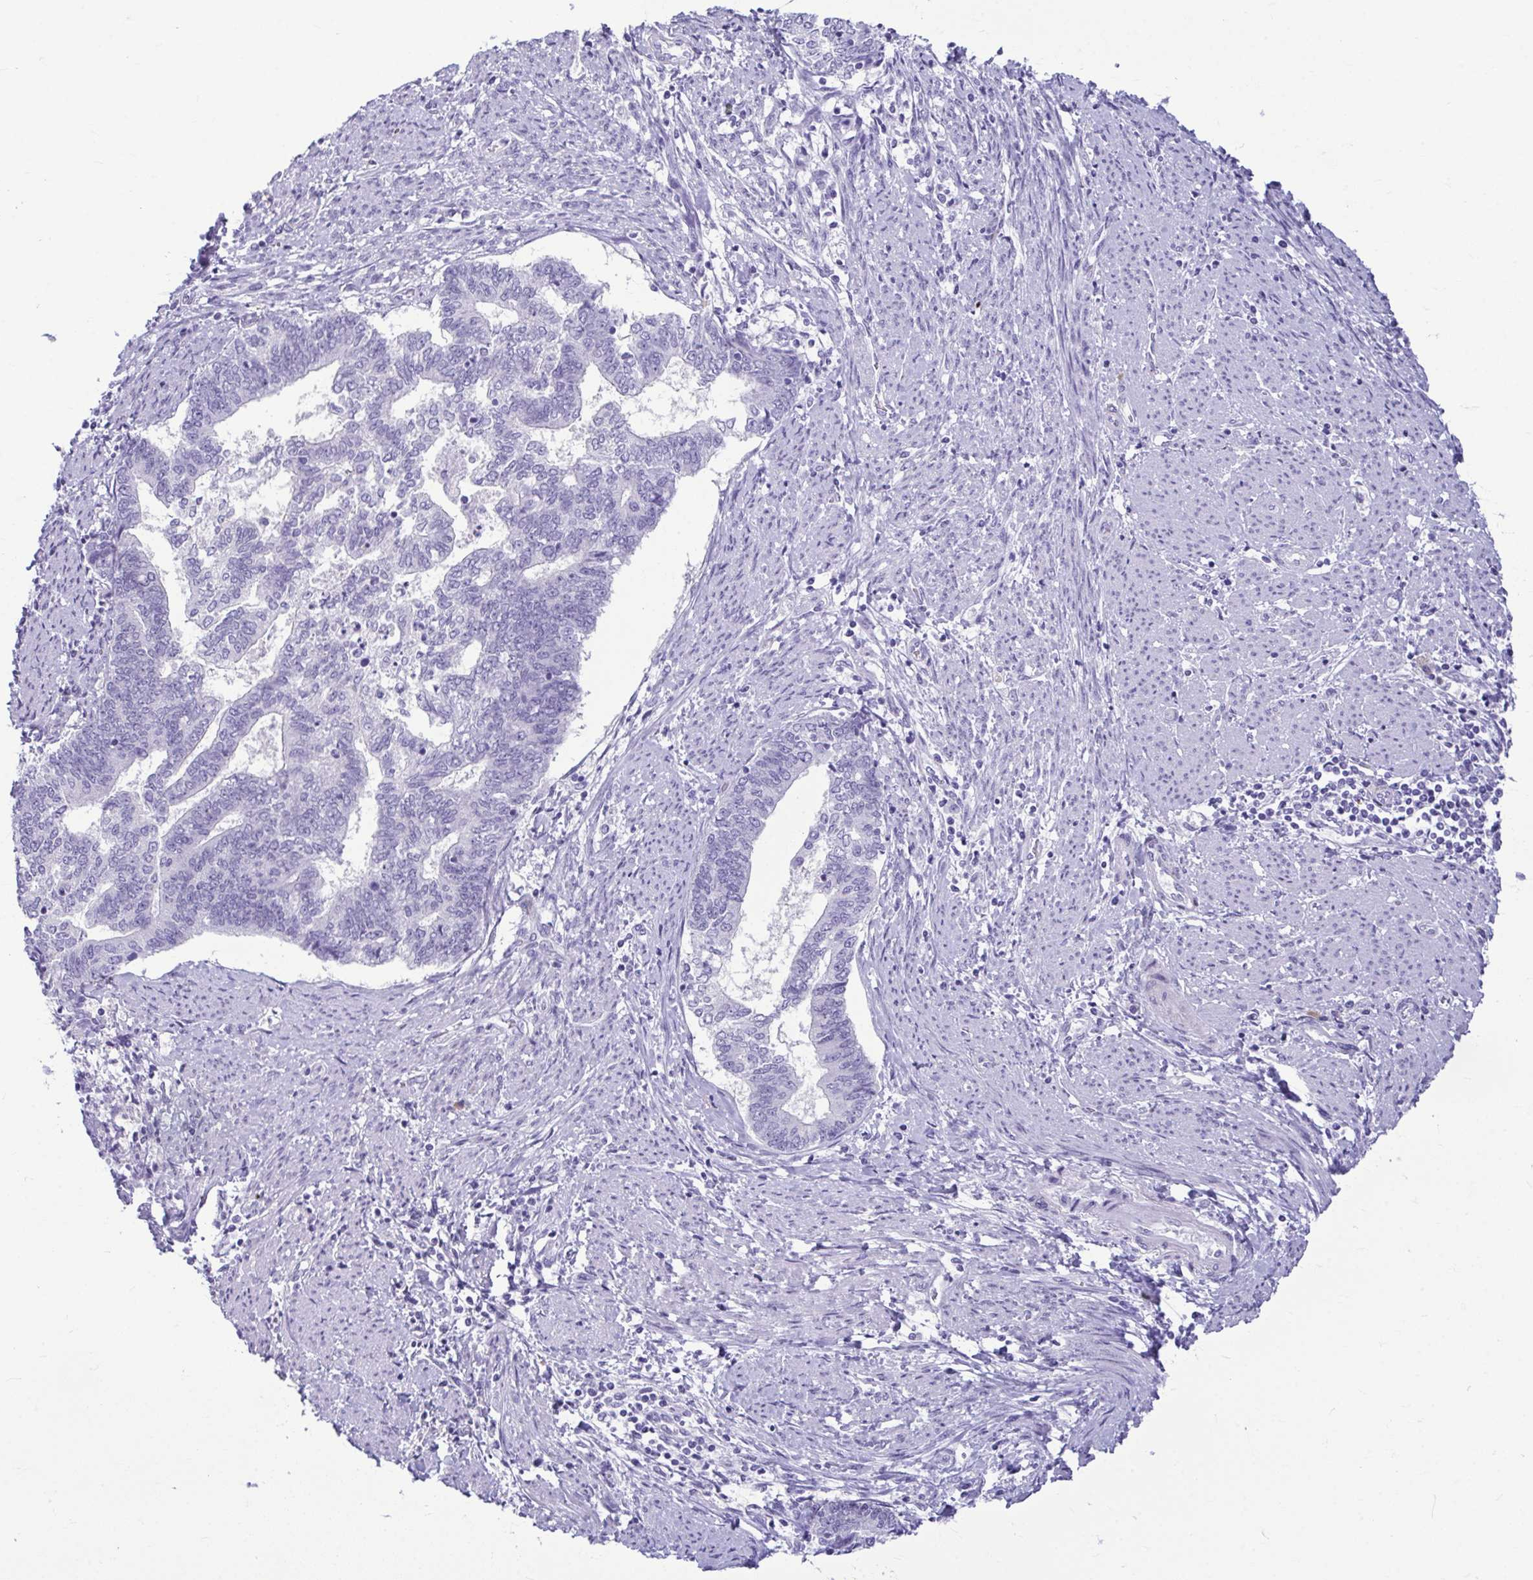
{"staining": {"intensity": "negative", "quantity": "none", "location": "none"}, "tissue": "endometrial cancer", "cell_type": "Tumor cells", "image_type": "cancer", "snomed": [{"axis": "morphology", "description": "Adenocarcinoma, NOS"}, {"axis": "topography", "description": "Endometrium"}], "caption": "Tumor cells are negative for brown protein staining in endometrial cancer (adenocarcinoma).", "gene": "SERPINI1", "patient": {"sex": "female", "age": 65}}